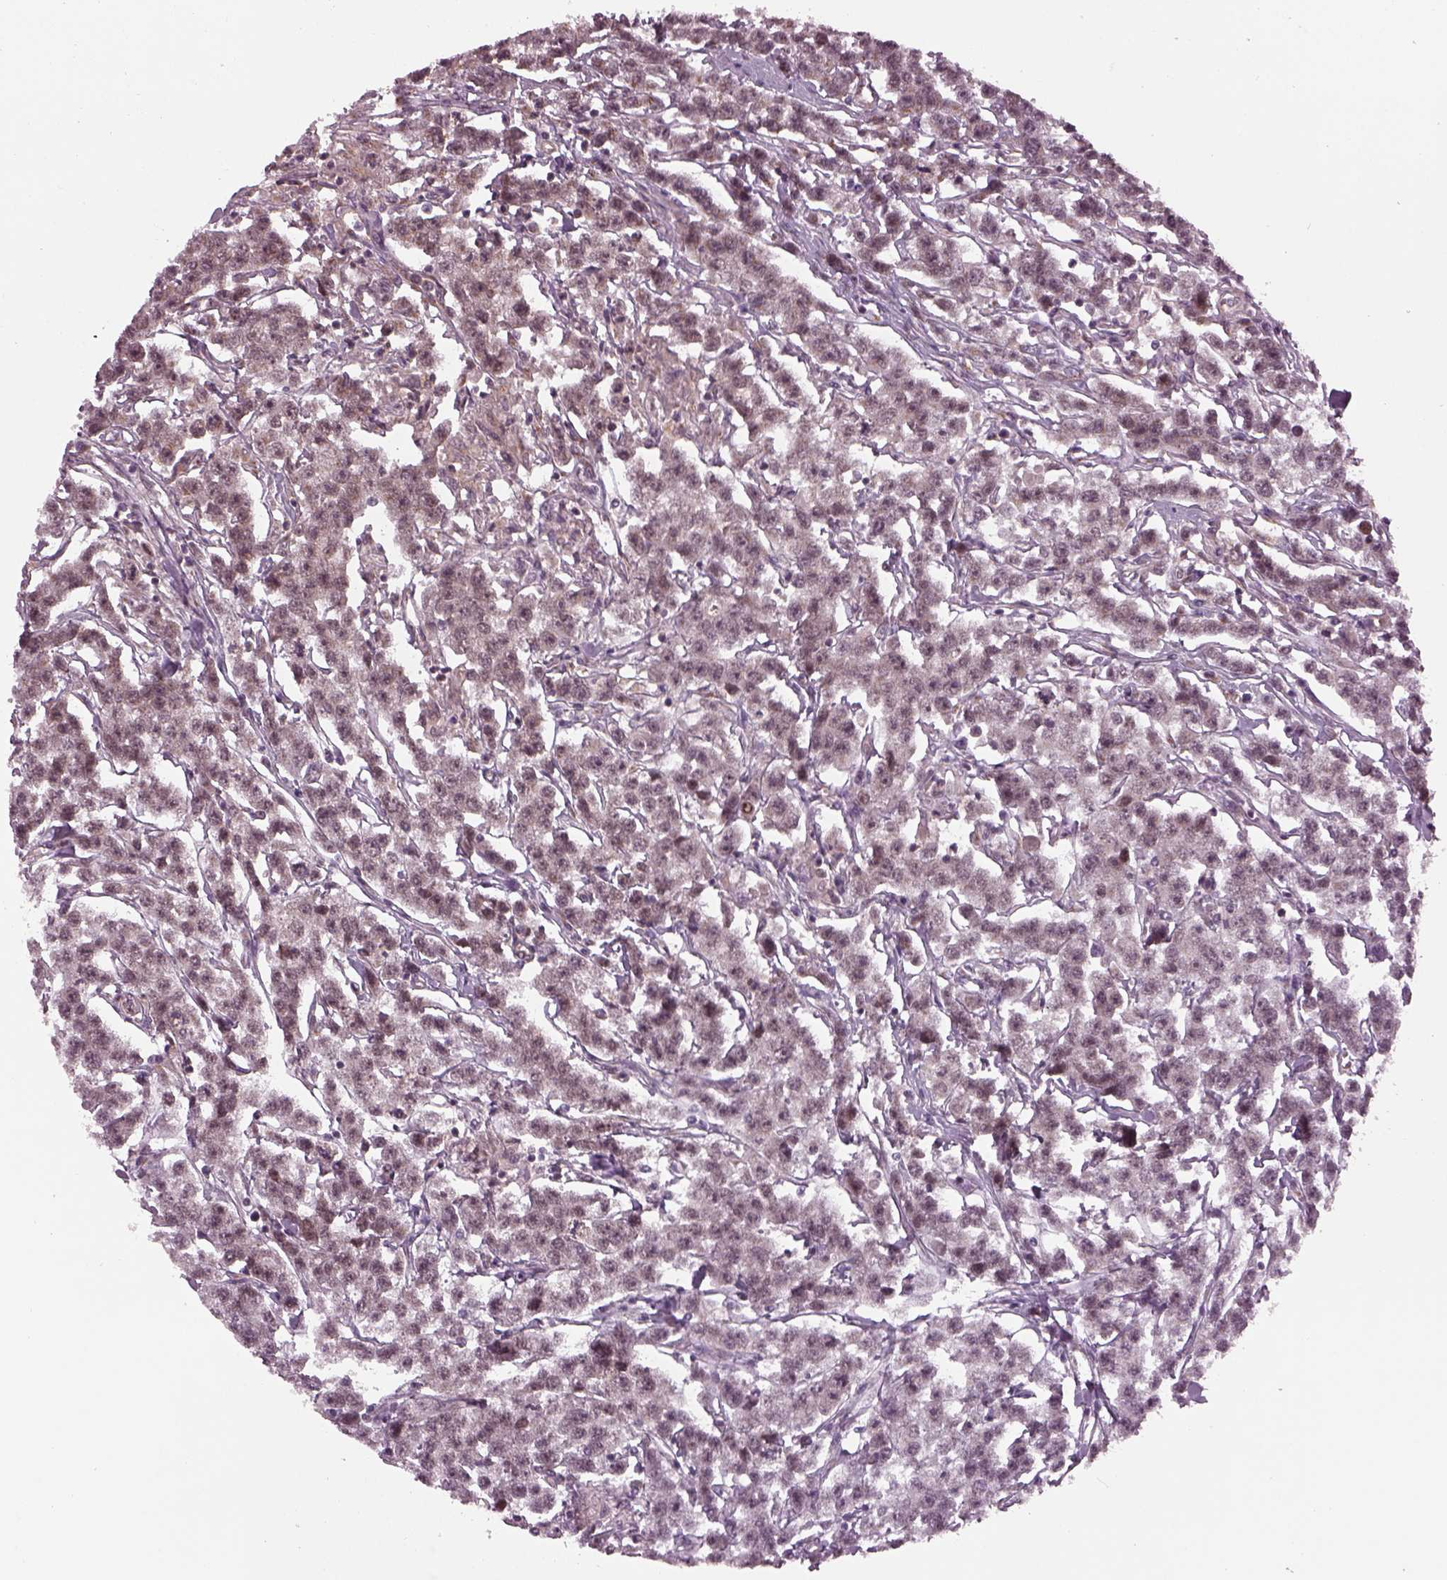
{"staining": {"intensity": "negative", "quantity": "none", "location": "none"}, "tissue": "testis cancer", "cell_type": "Tumor cells", "image_type": "cancer", "snomed": [{"axis": "morphology", "description": "Seminoma, NOS"}, {"axis": "topography", "description": "Testis"}], "caption": "IHC image of testis cancer (seminoma) stained for a protein (brown), which reveals no expression in tumor cells. (DAB immunohistochemistry (IHC) visualized using brightfield microscopy, high magnification).", "gene": "RUFY3", "patient": {"sex": "male", "age": 59}}